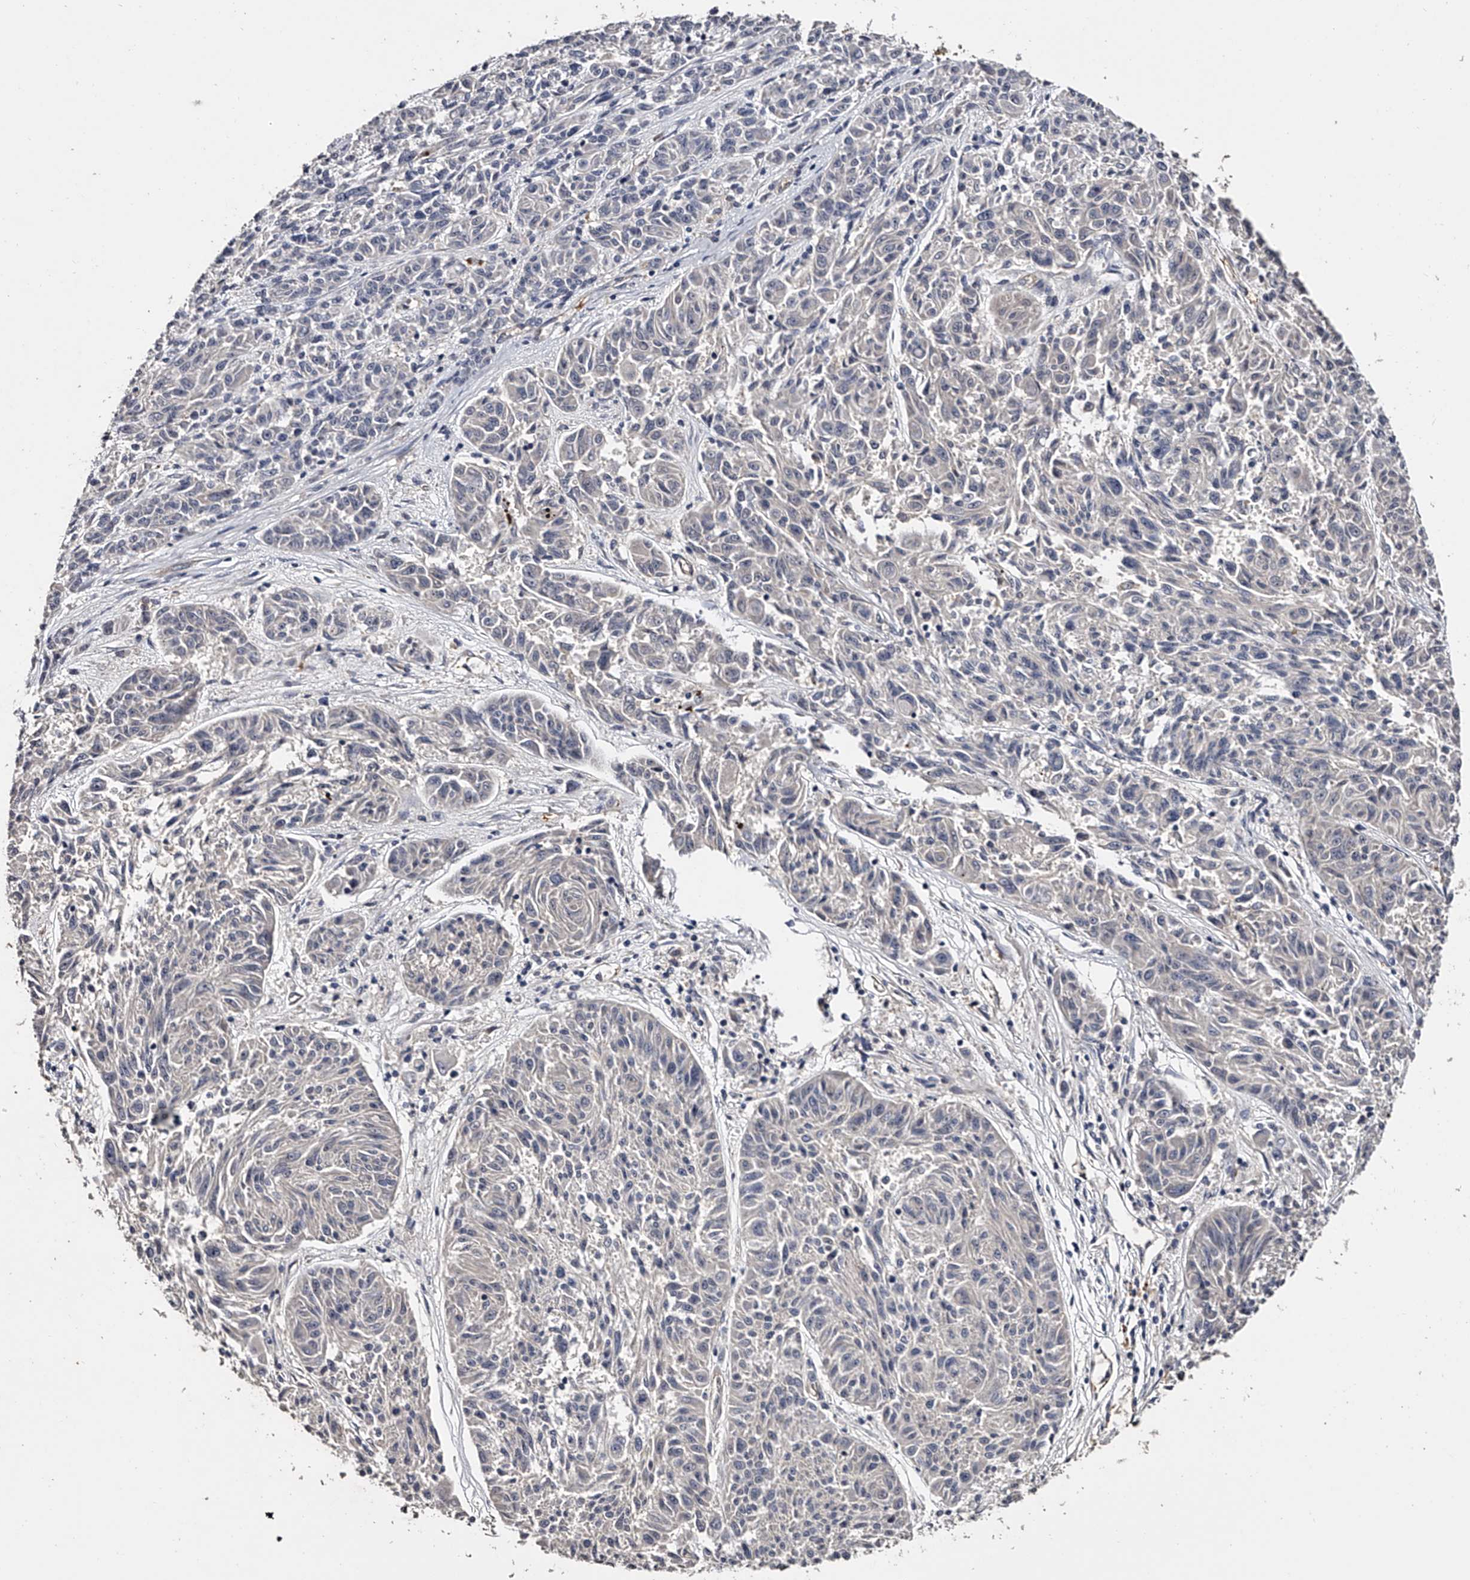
{"staining": {"intensity": "negative", "quantity": "none", "location": "none"}, "tissue": "melanoma", "cell_type": "Tumor cells", "image_type": "cancer", "snomed": [{"axis": "morphology", "description": "Malignant melanoma, NOS"}, {"axis": "topography", "description": "Skin"}], "caption": "Immunohistochemistry (IHC) histopathology image of neoplastic tissue: human melanoma stained with DAB (3,3'-diaminobenzidine) reveals no significant protein expression in tumor cells.", "gene": "MDN1", "patient": {"sex": "male", "age": 53}}